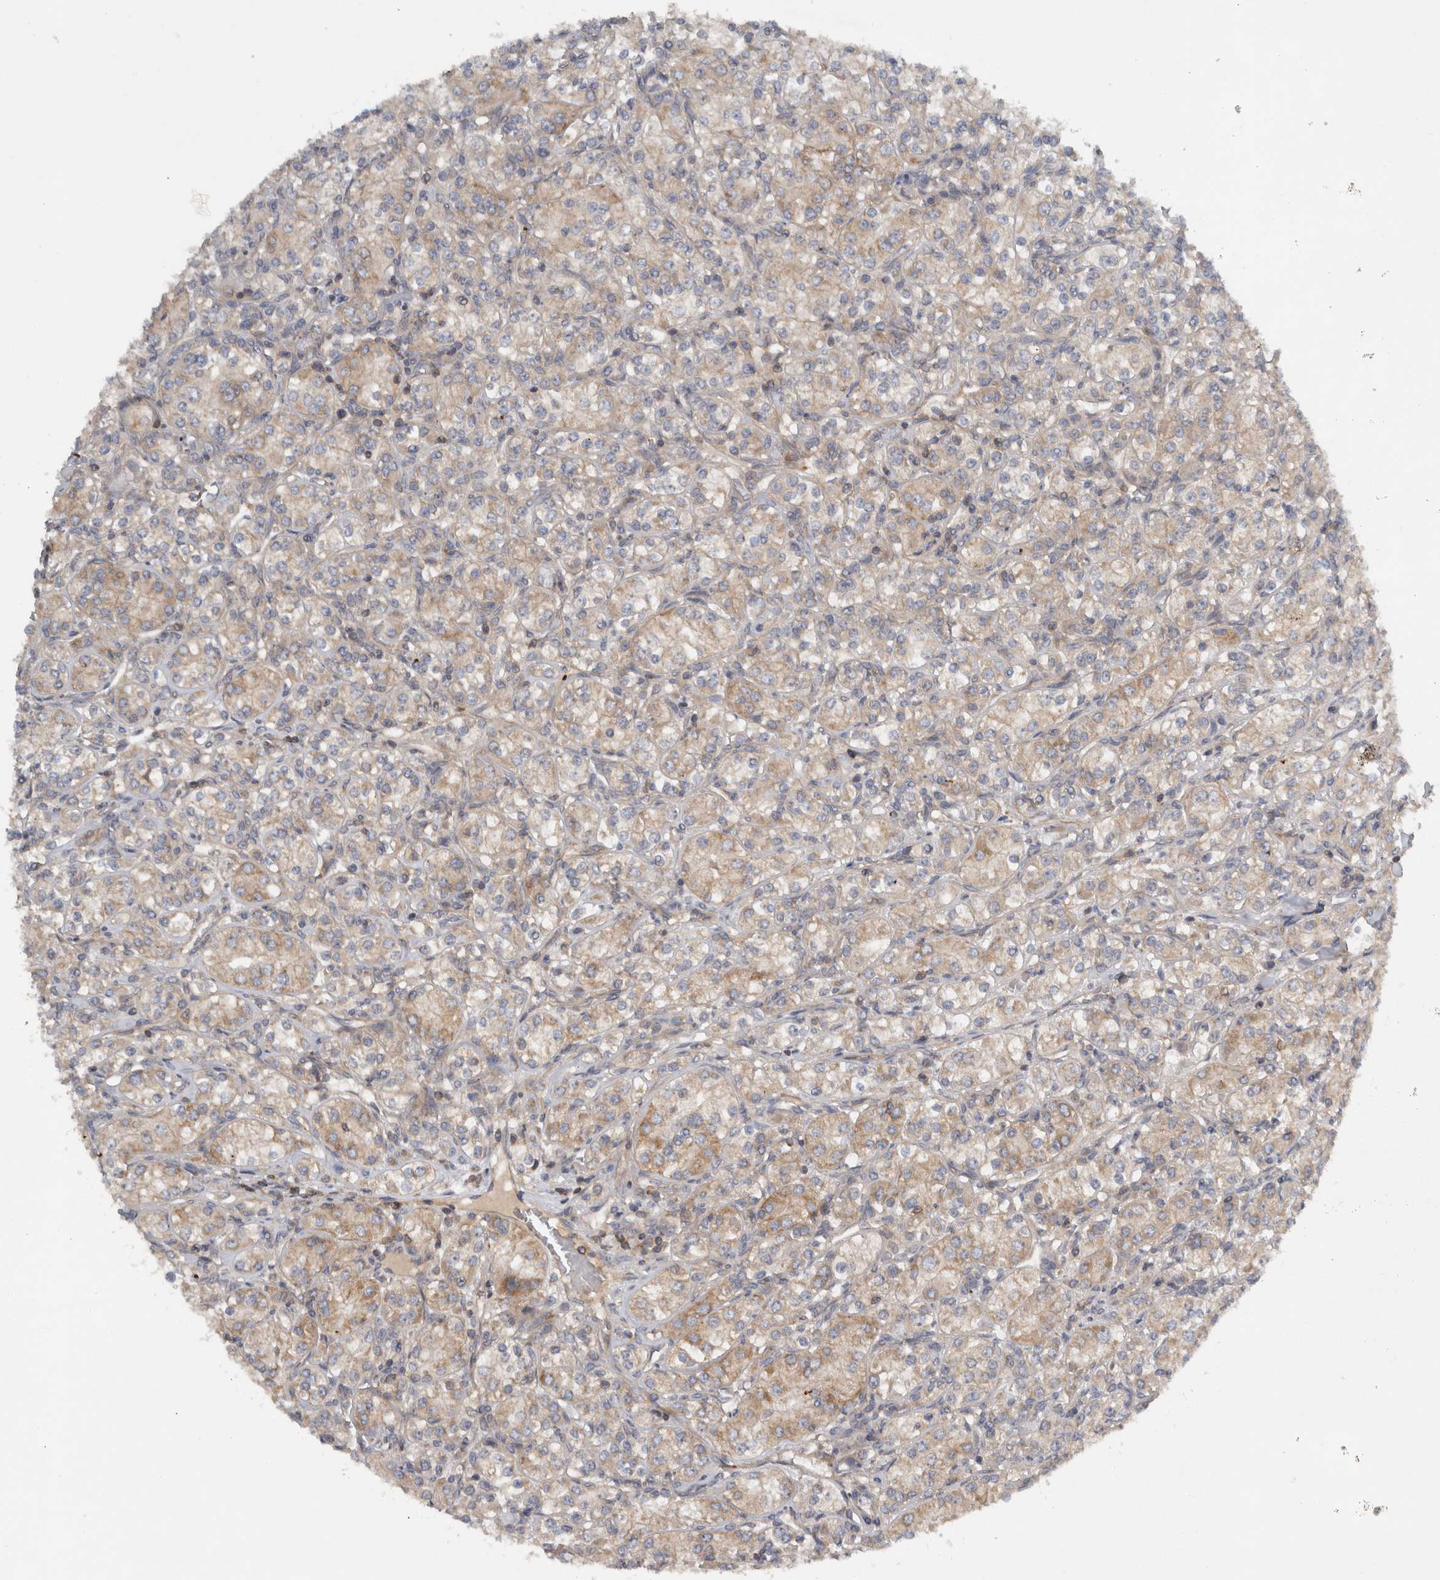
{"staining": {"intensity": "weak", "quantity": "25%-75%", "location": "cytoplasmic/membranous"}, "tissue": "renal cancer", "cell_type": "Tumor cells", "image_type": "cancer", "snomed": [{"axis": "morphology", "description": "Adenocarcinoma, NOS"}, {"axis": "topography", "description": "Kidney"}], "caption": "Renal cancer stained with a protein marker shows weak staining in tumor cells.", "gene": "SCARA5", "patient": {"sex": "male", "age": 77}}